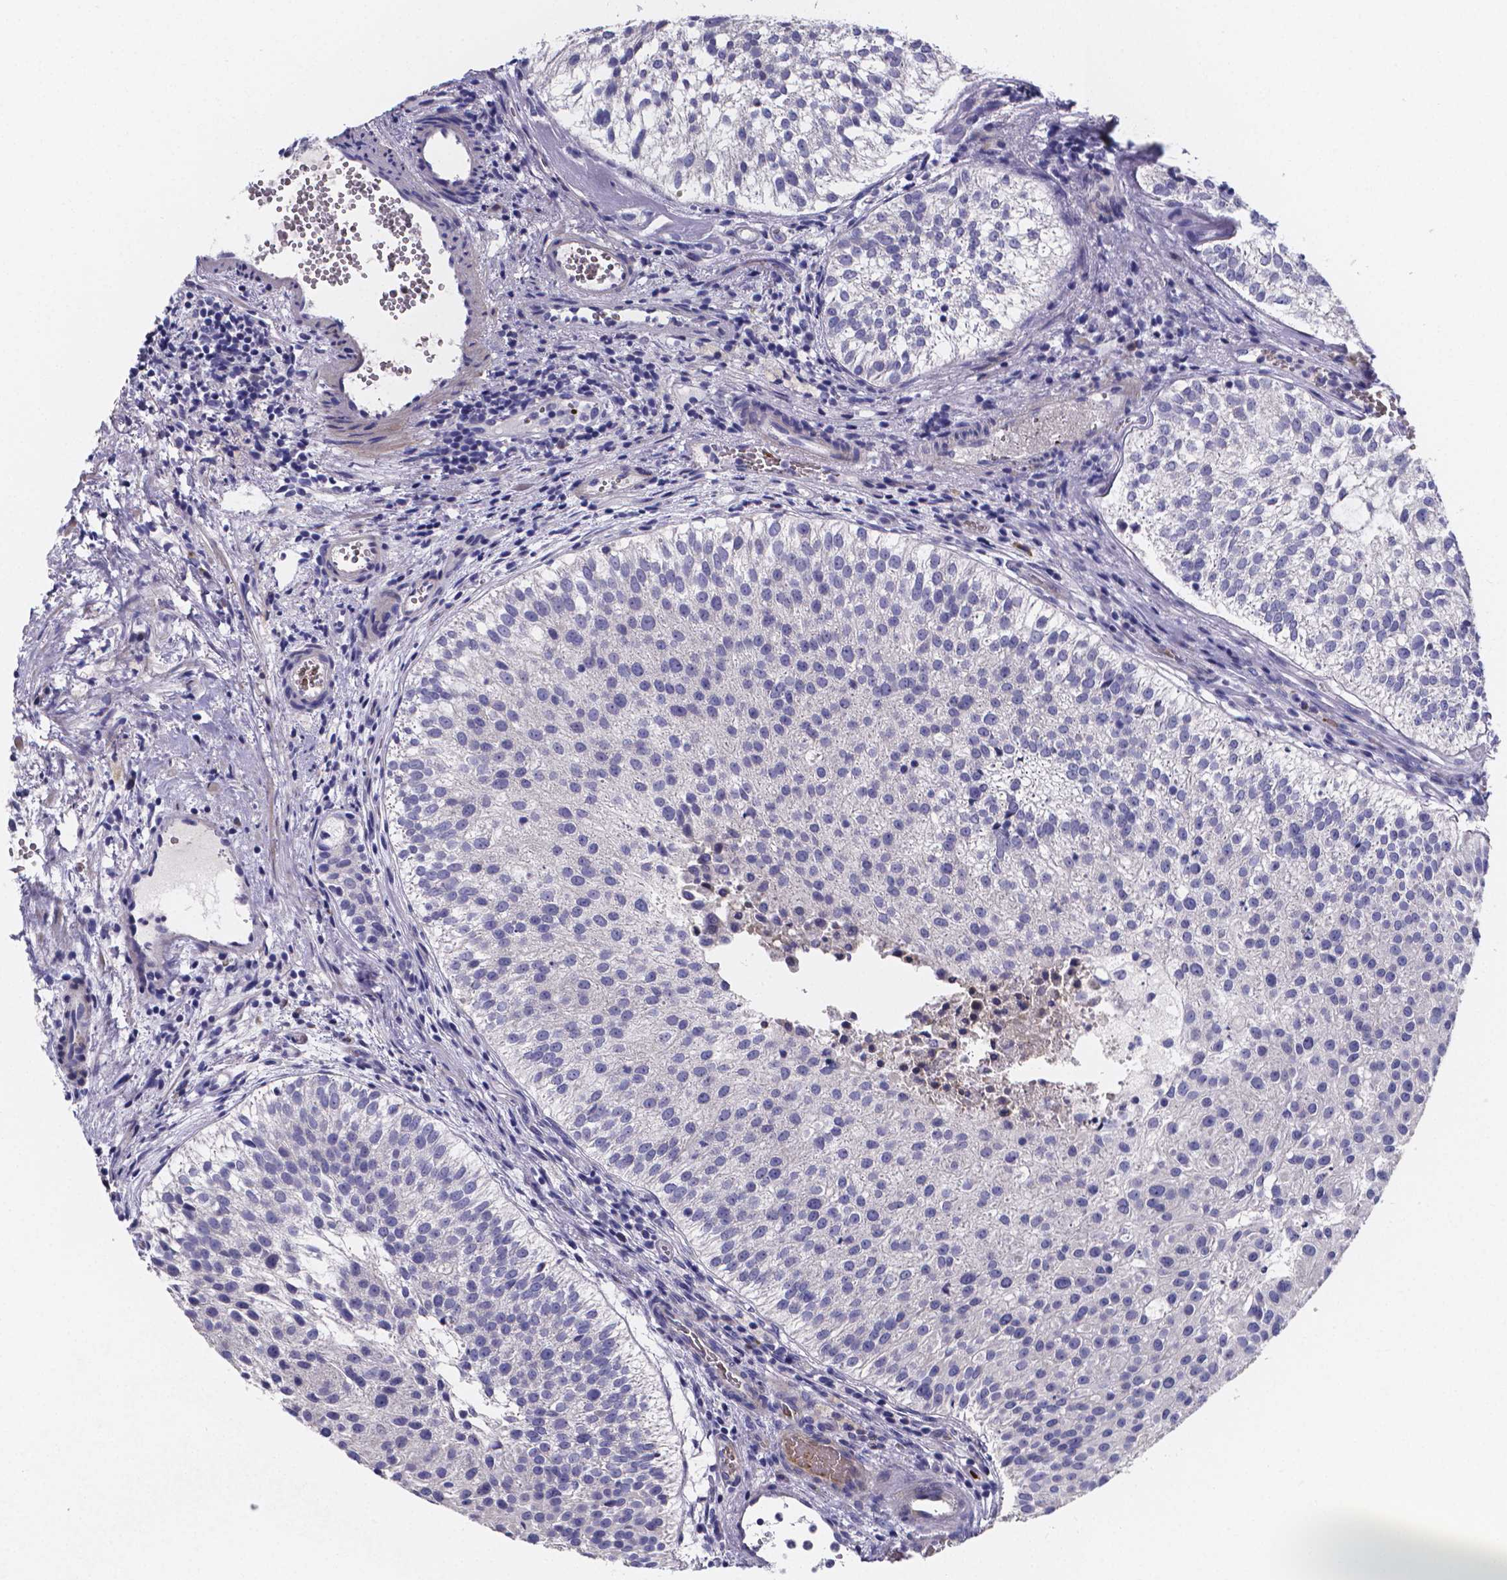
{"staining": {"intensity": "negative", "quantity": "none", "location": "none"}, "tissue": "urothelial cancer", "cell_type": "Tumor cells", "image_type": "cancer", "snomed": [{"axis": "morphology", "description": "Urothelial carcinoma, Low grade"}, {"axis": "topography", "description": "Urinary bladder"}], "caption": "A high-resolution histopathology image shows immunohistochemistry staining of urothelial cancer, which exhibits no significant staining in tumor cells.", "gene": "GABRA3", "patient": {"sex": "female", "age": 87}}